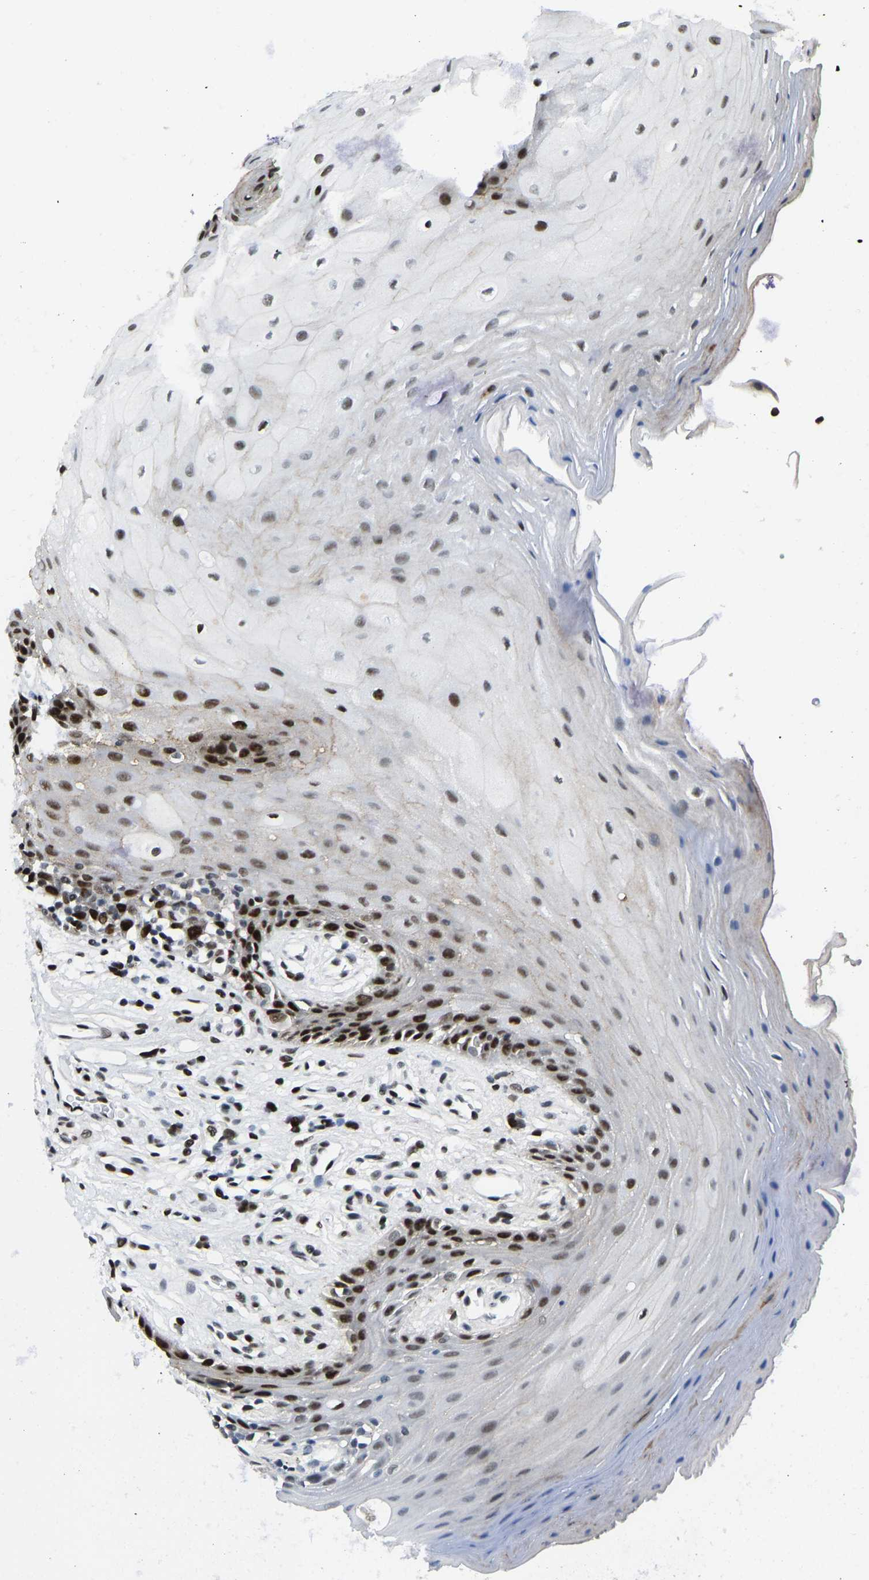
{"staining": {"intensity": "strong", "quantity": ">75%", "location": "nuclear"}, "tissue": "oral mucosa", "cell_type": "Squamous epithelial cells", "image_type": "normal", "snomed": [{"axis": "morphology", "description": "Normal tissue, NOS"}, {"axis": "morphology", "description": "Squamous cell carcinoma, NOS"}, {"axis": "topography", "description": "Oral tissue"}, {"axis": "topography", "description": "Head-Neck"}], "caption": "Brown immunohistochemical staining in unremarkable oral mucosa shows strong nuclear expression in about >75% of squamous epithelial cells. (DAB (3,3'-diaminobenzidine) = brown stain, brightfield microscopy at high magnification).", "gene": "FOXK1", "patient": {"sex": "male", "age": 71}}